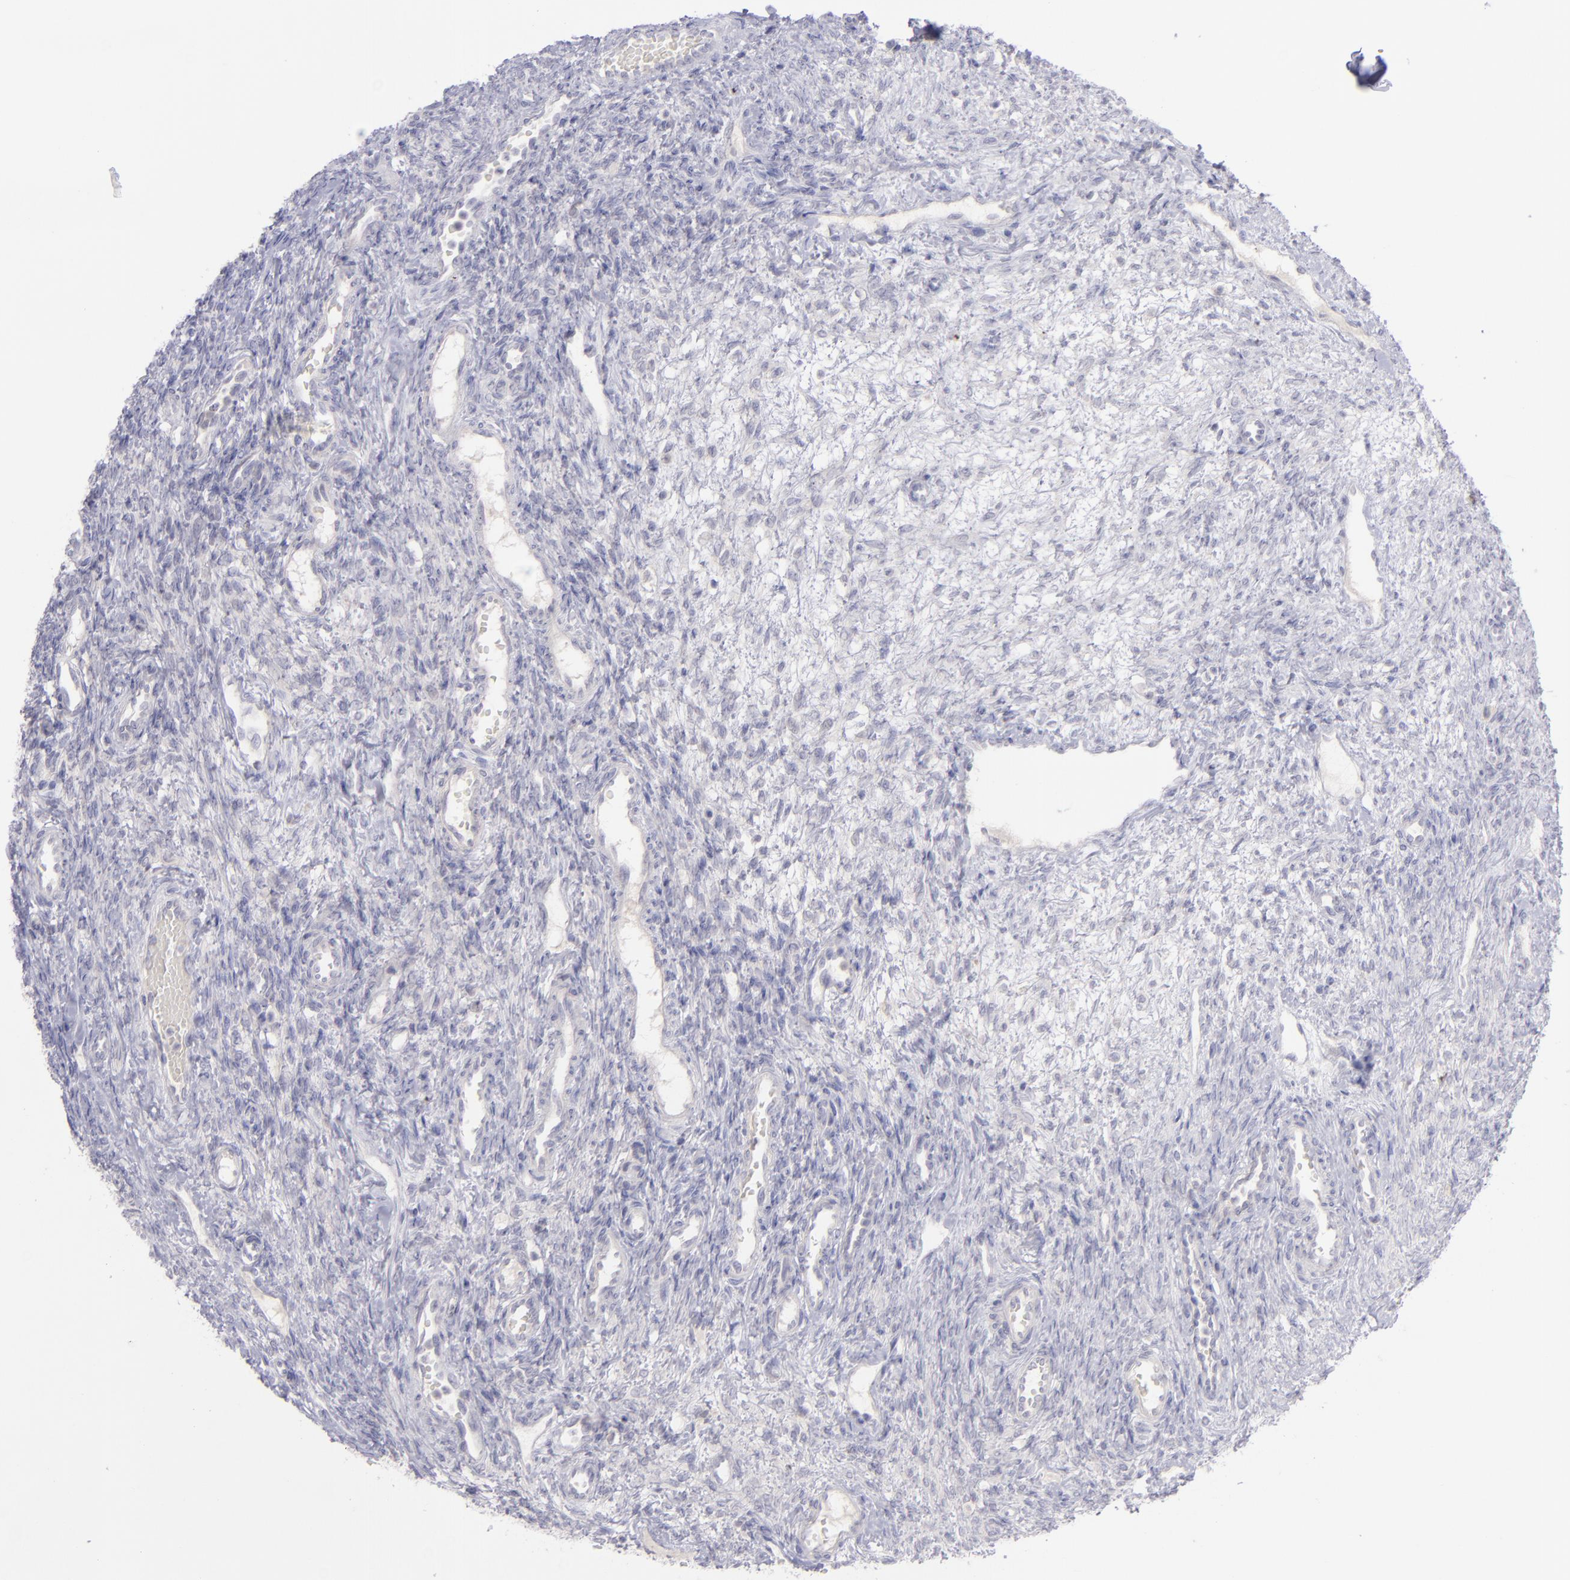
{"staining": {"intensity": "negative", "quantity": "none", "location": "none"}, "tissue": "ovary", "cell_type": "Follicle cells", "image_type": "normal", "snomed": [{"axis": "morphology", "description": "Normal tissue, NOS"}, {"axis": "topography", "description": "Ovary"}], "caption": "Micrograph shows no significant protein expression in follicle cells of unremarkable ovary. (DAB (3,3'-diaminobenzidine) immunohistochemistry visualized using brightfield microscopy, high magnification).", "gene": "EVPL", "patient": {"sex": "female", "age": 33}}